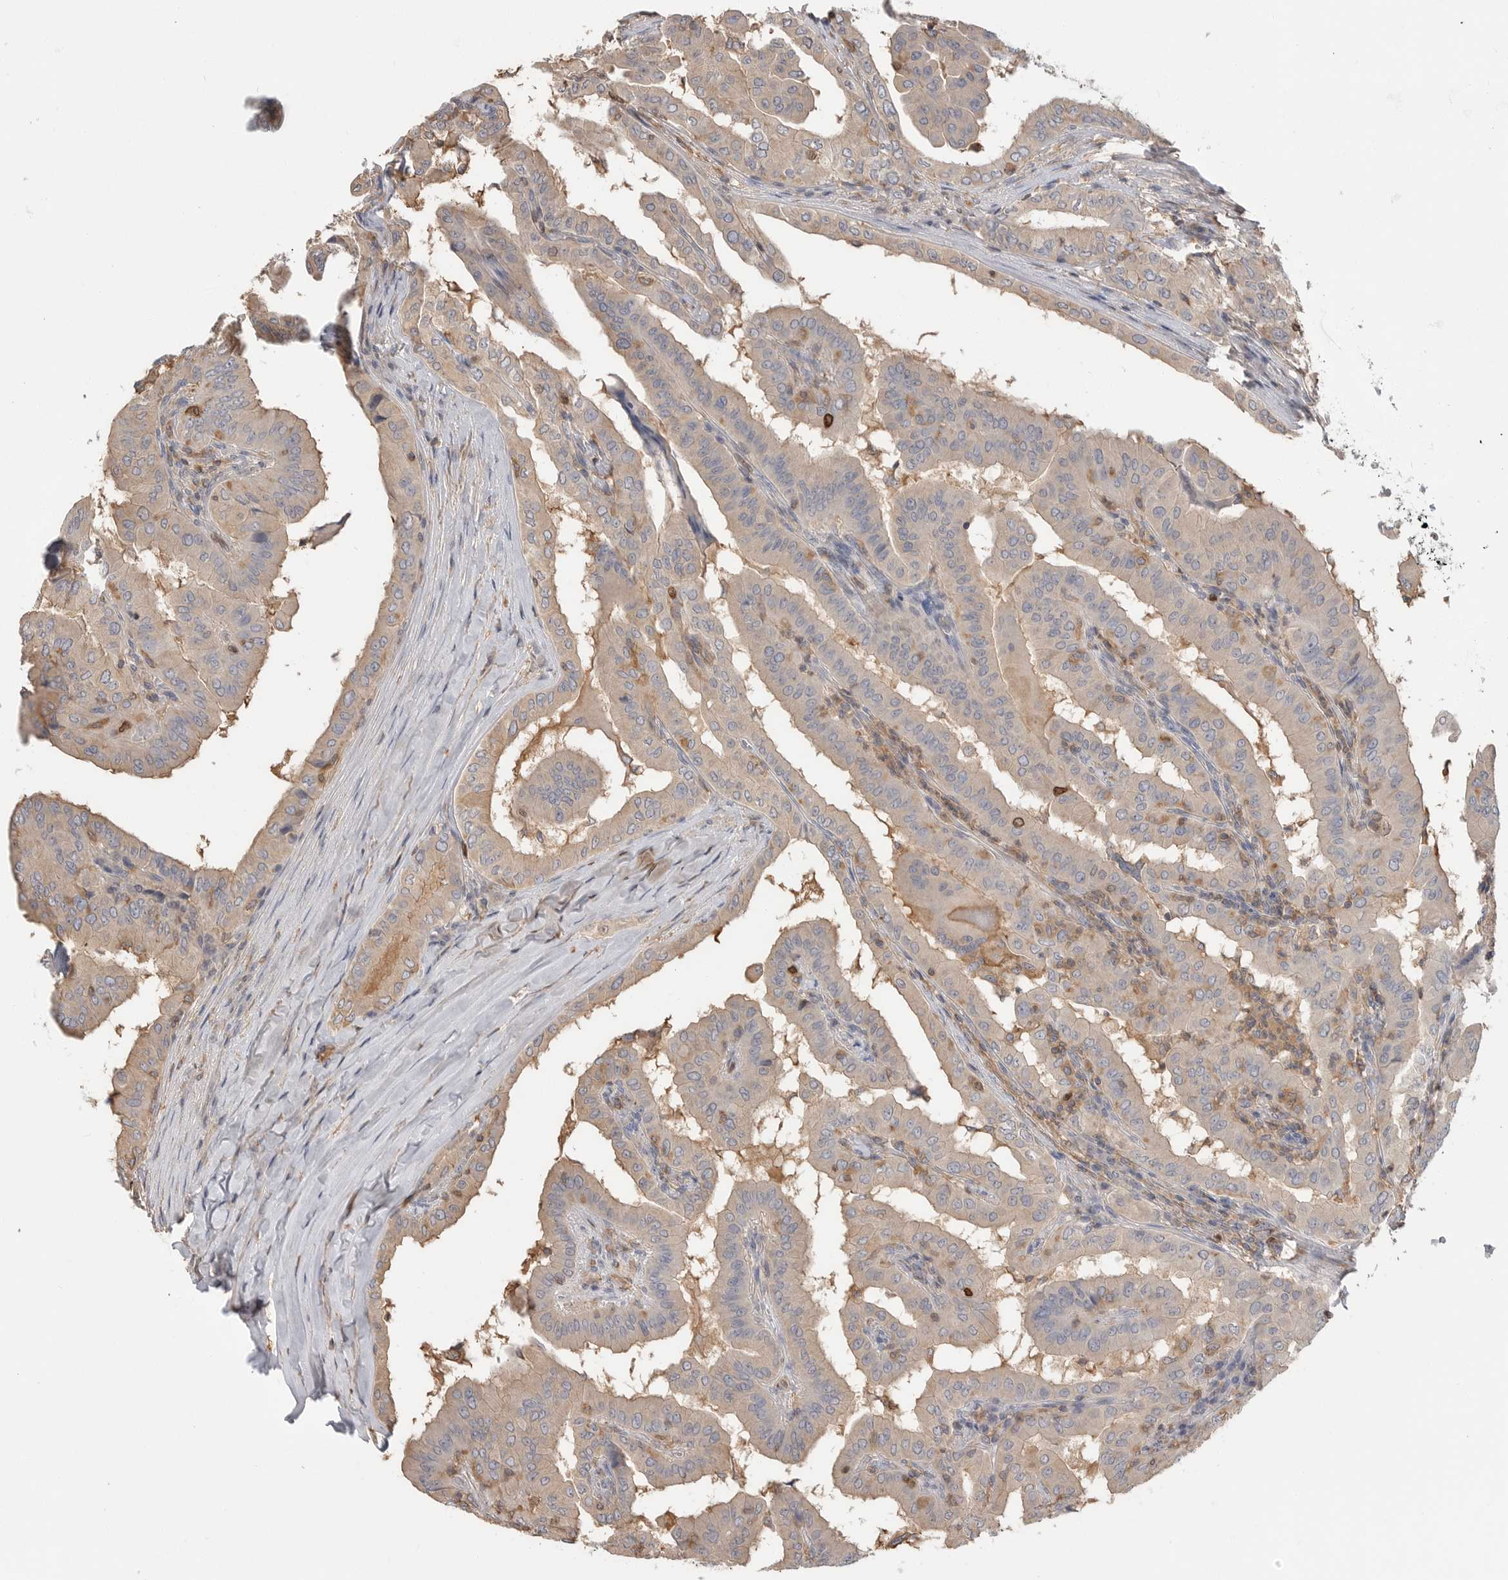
{"staining": {"intensity": "weak", "quantity": "25%-75%", "location": "cytoplasmic/membranous"}, "tissue": "thyroid cancer", "cell_type": "Tumor cells", "image_type": "cancer", "snomed": [{"axis": "morphology", "description": "Papillary adenocarcinoma, NOS"}, {"axis": "topography", "description": "Thyroid gland"}], "caption": "The photomicrograph shows staining of thyroid cancer (papillary adenocarcinoma), revealing weak cytoplasmic/membranous protein positivity (brown color) within tumor cells.", "gene": "TOP2A", "patient": {"sex": "male", "age": 33}}